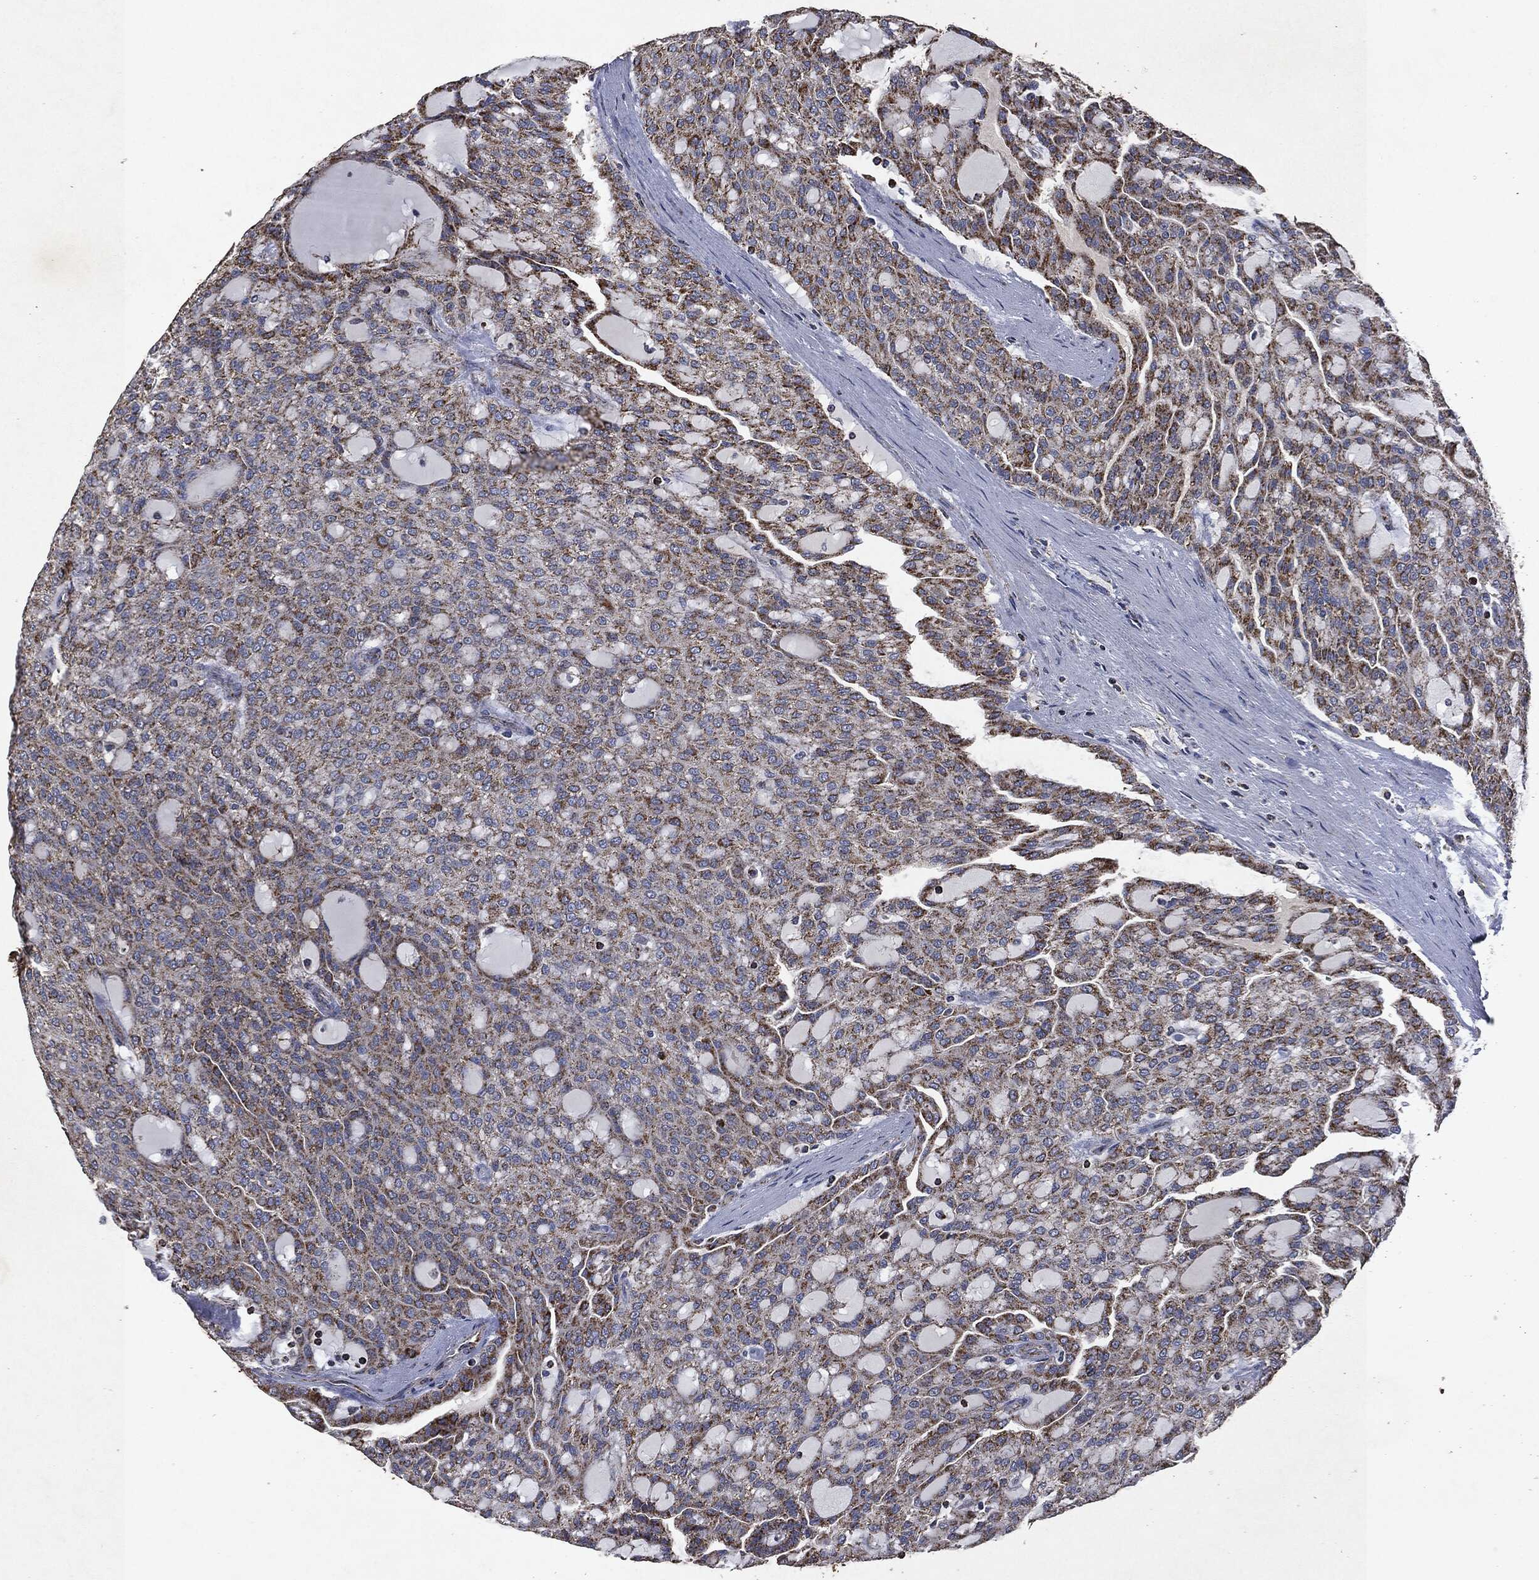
{"staining": {"intensity": "strong", "quantity": "<25%", "location": "cytoplasmic/membranous"}, "tissue": "renal cancer", "cell_type": "Tumor cells", "image_type": "cancer", "snomed": [{"axis": "morphology", "description": "Adenocarcinoma, NOS"}, {"axis": "topography", "description": "Kidney"}], "caption": "Immunohistochemical staining of adenocarcinoma (renal) shows medium levels of strong cytoplasmic/membranous protein staining in approximately <25% of tumor cells.", "gene": "RYK", "patient": {"sex": "male", "age": 63}}